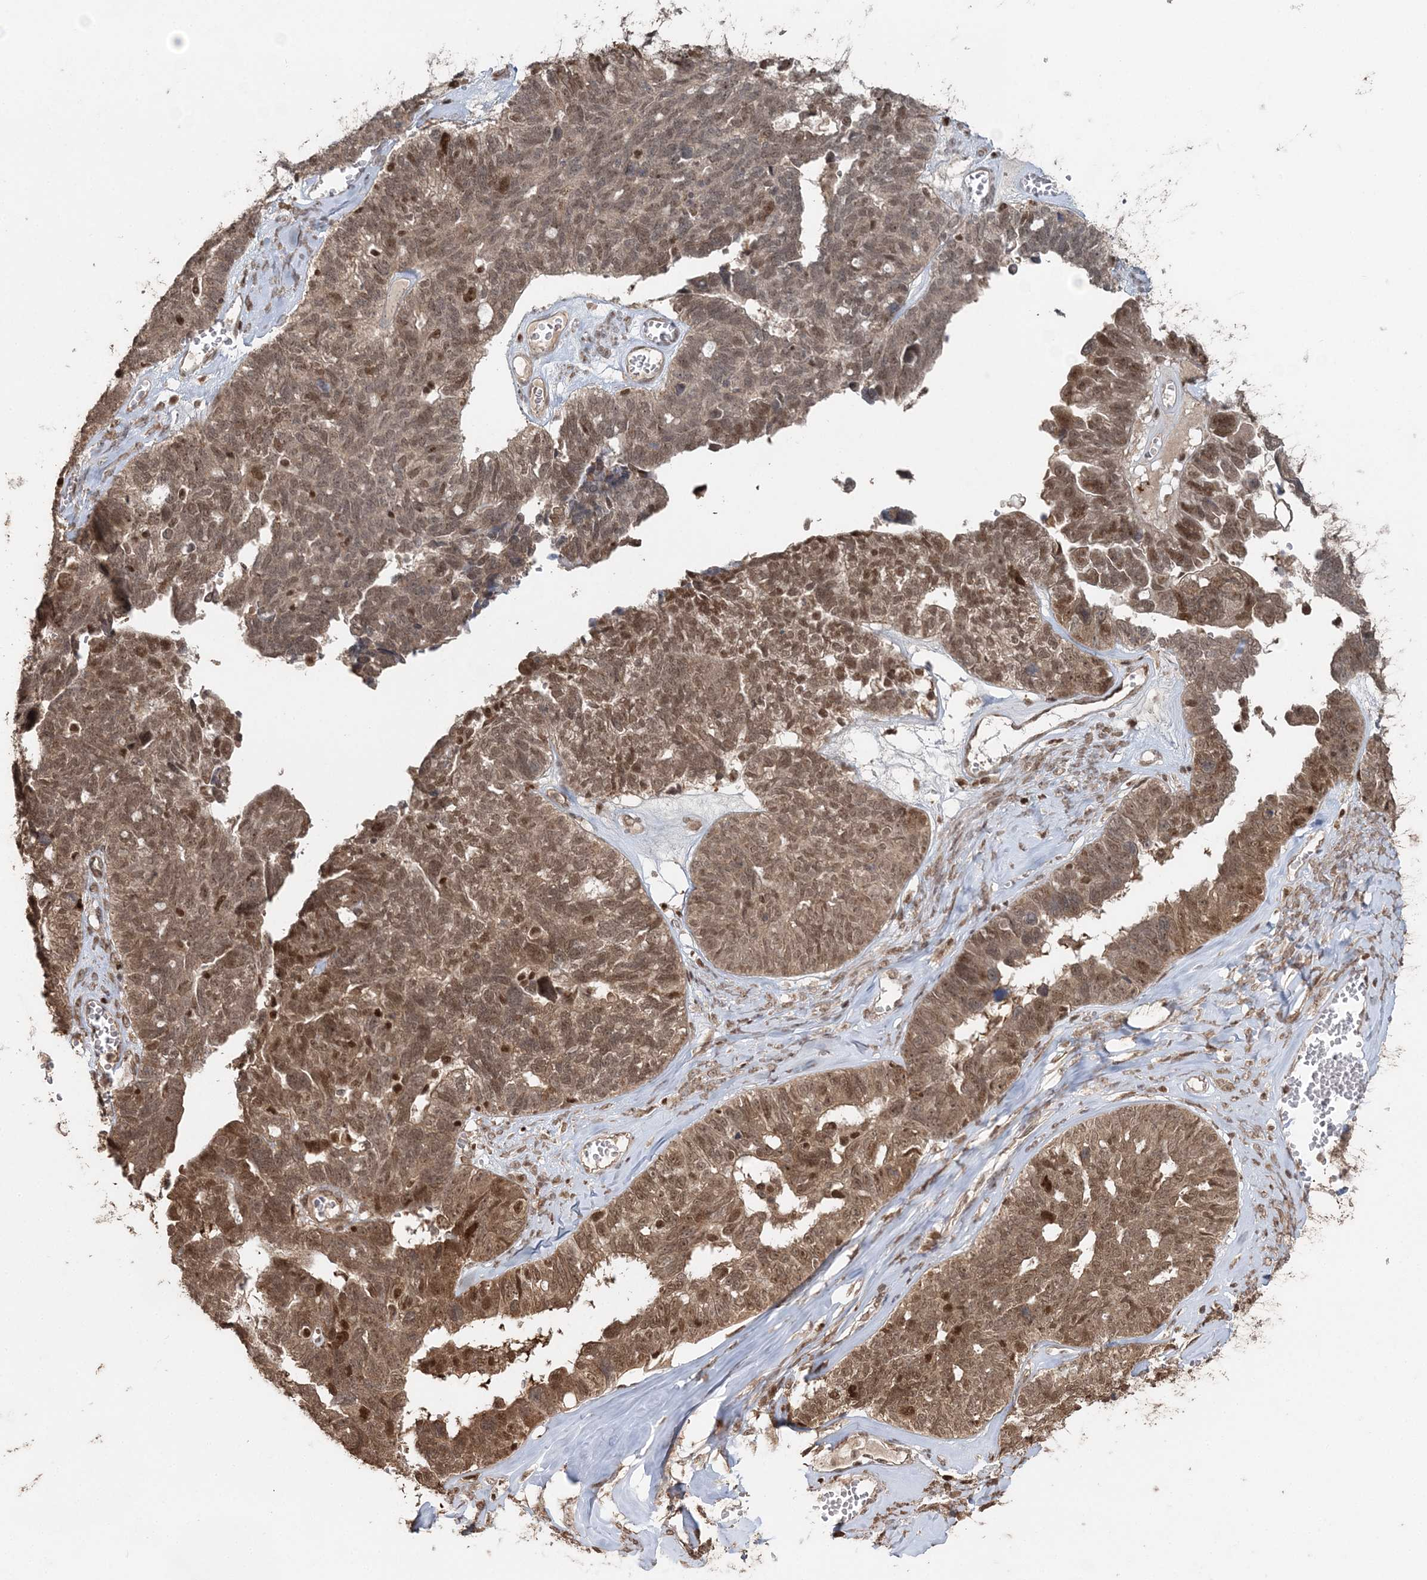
{"staining": {"intensity": "moderate", "quantity": ">75%", "location": "cytoplasmic/membranous,nuclear"}, "tissue": "ovarian cancer", "cell_type": "Tumor cells", "image_type": "cancer", "snomed": [{"axis": "morphology", "description": "Cystadenocarcinoma, serous, NOS"}, {"axis": "topography", "description": "Ovary"}], "caption": "IHC staining of ovarian cancer, which demonstrates medium levels of moderate cytoplasmic/membranous and nuclear positivity in approximately >75% of tumor cells indicating moderate cytoplasmic/membranous and nuclear protein expression. The staining was performed using DAB (3,3'-diaminobenzidine) (brown) for protein detection and nuclei were counterstained in hematoxylin (blue).", "gene": "SLU7", "patient": {"sex": "female", "age": 79}}